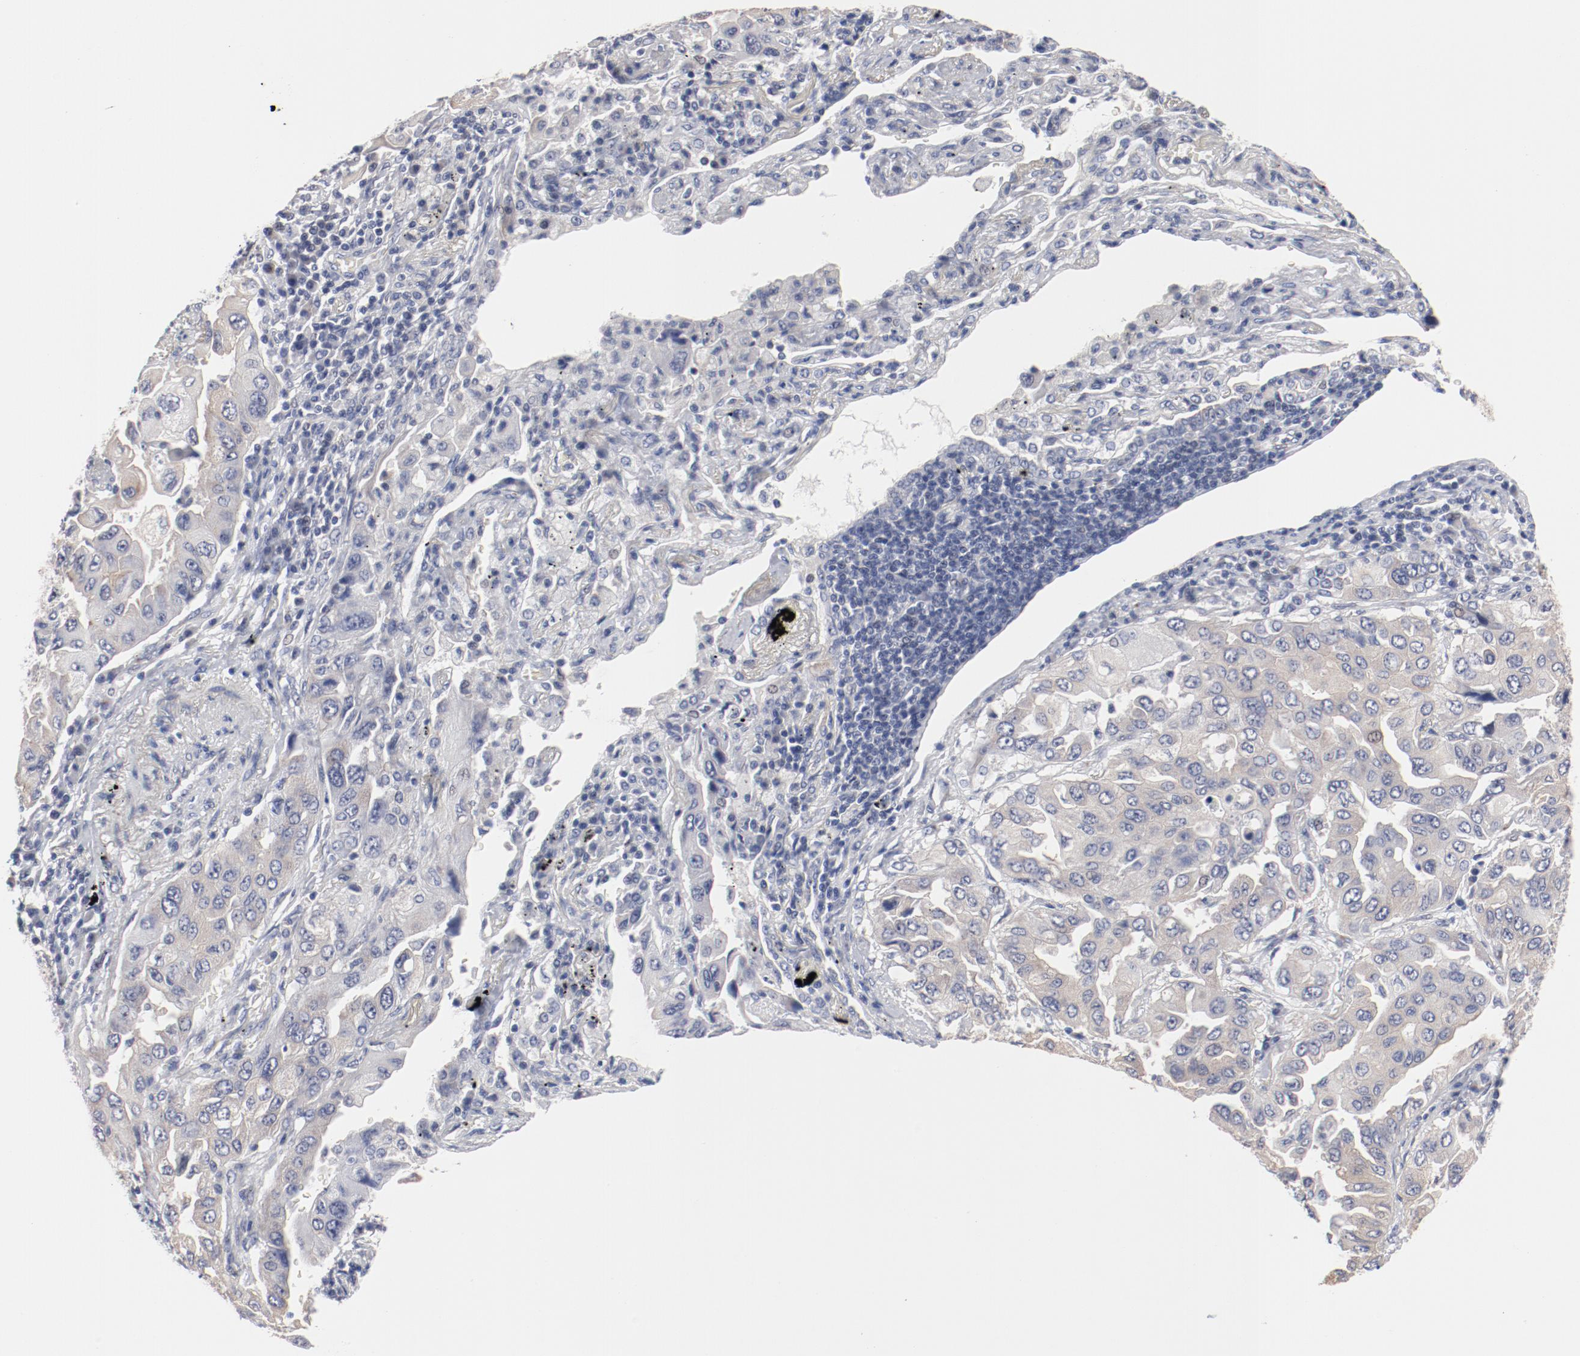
{"staining": {"intensity": "weak", "quantity": "25%-75%", "location": "cytoplasmic/membranous"}, "tissue": "lung cancer", "cell_type": "Tumor cells", "image_type": "cancer", "snomed": [{"axis": "morphology", "description": "Adenocarcinoma, NOS"}, {"axis": "topography", "description": "Lung"}], "caption": "Protein expression analysis of lung cancer reveals weak cytoplasmic/membranous positivity in approximately 25%-75% of tumor cells.", "gene": "GPR143", "patient": {"sex": "female", "age": 65}}